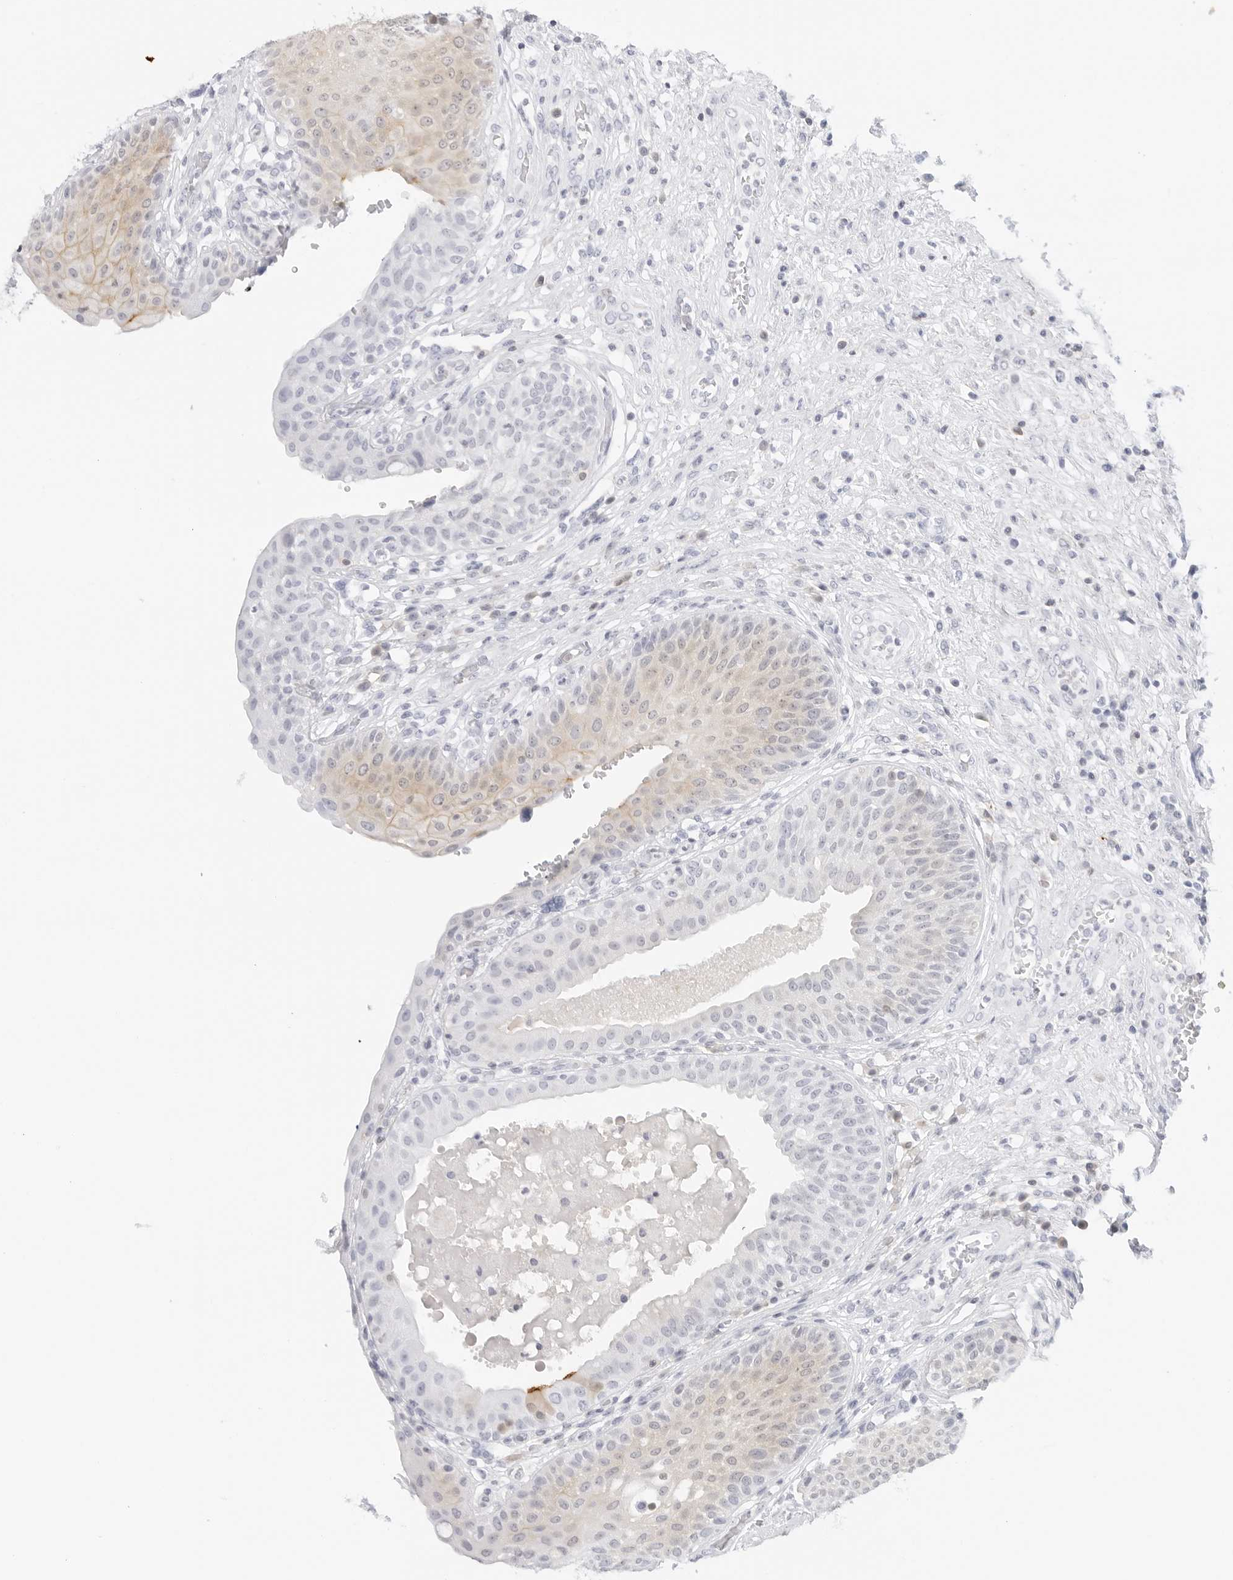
{"staining": {"intensity": "weak", "quantity": "<25%", "location": "cytoplasmic/membranous"}, "tissue": "urinary bladder", "cell_type": "Urothelial cells", "image_type": "normal", "snomed": [{"axis": "morphology", "description": "Normal tissue, NOS"}, {"axis": "topography", "description": "Urinary bladder"}], "caption": "Urinary bladder stained for a protein using immunohistochemistry (IHC) demonstrates no staining urothelial cells.", "gene": "SLC9A3R1", "patient": {"sex": "female", "age": 62}}